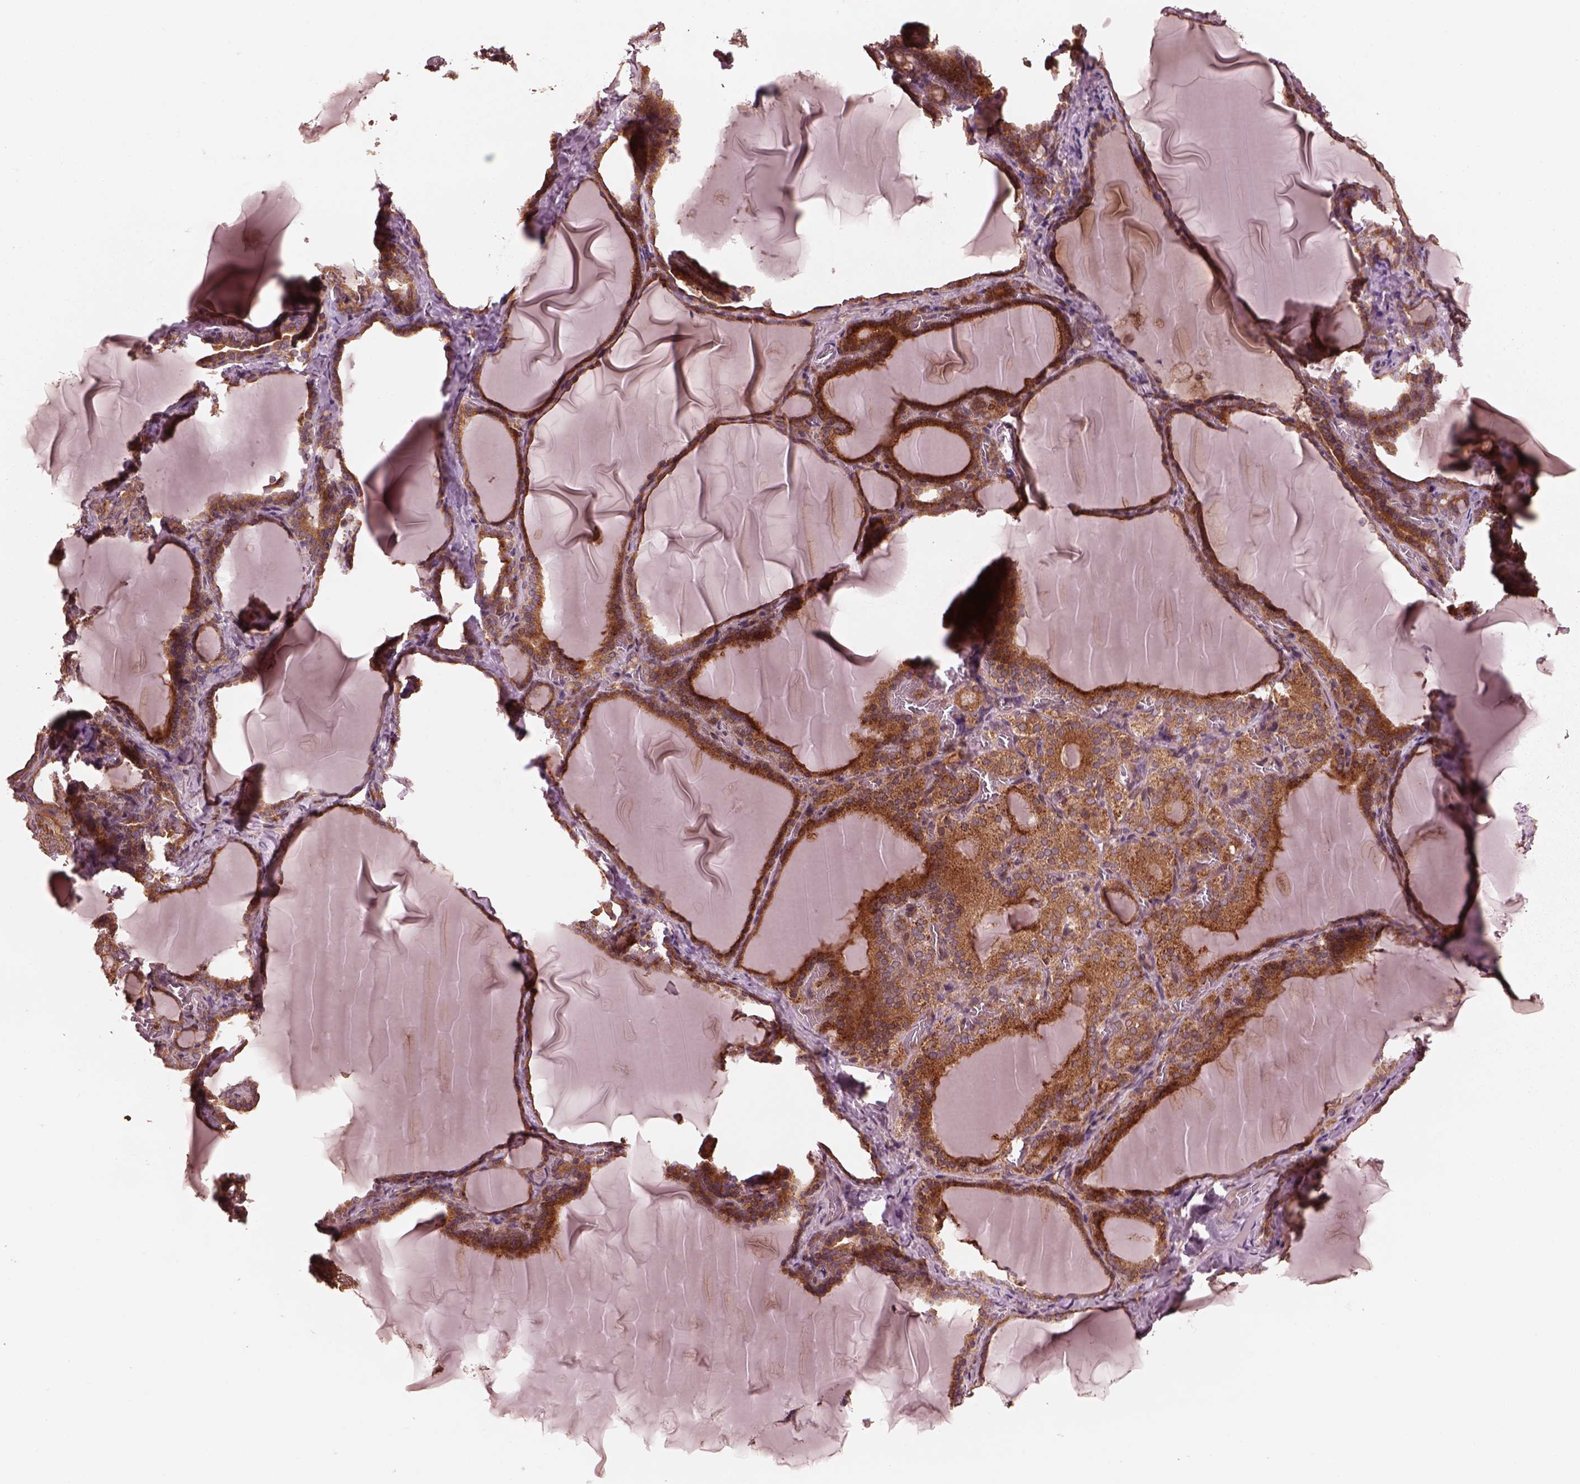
{"staining": {"intensity": "strong", "quantity": ">75%", "location": "cytoplasmic/membranous"}, "tissue": "thyroid gland", "cell_type": "Glandular cells", "image_type": "normal", "snomed": [{"axis": "morphology", "description": "Normal tissue, NOS"}, {"axis": "morphology", "description": "Hyperplasia, NOS"}, {"axis": "topography", "description": "Thyroid gland"}], "caption": "Glandular cells exhibit high levels of strong cytoplasmic/membranous expression in approximately >75% of cells in benign human thyroid gland. (IHC, brightfield microscopy, high magnification).", "gene": "PIK3R2", "patient": {"sex": "female", "age": 27}}